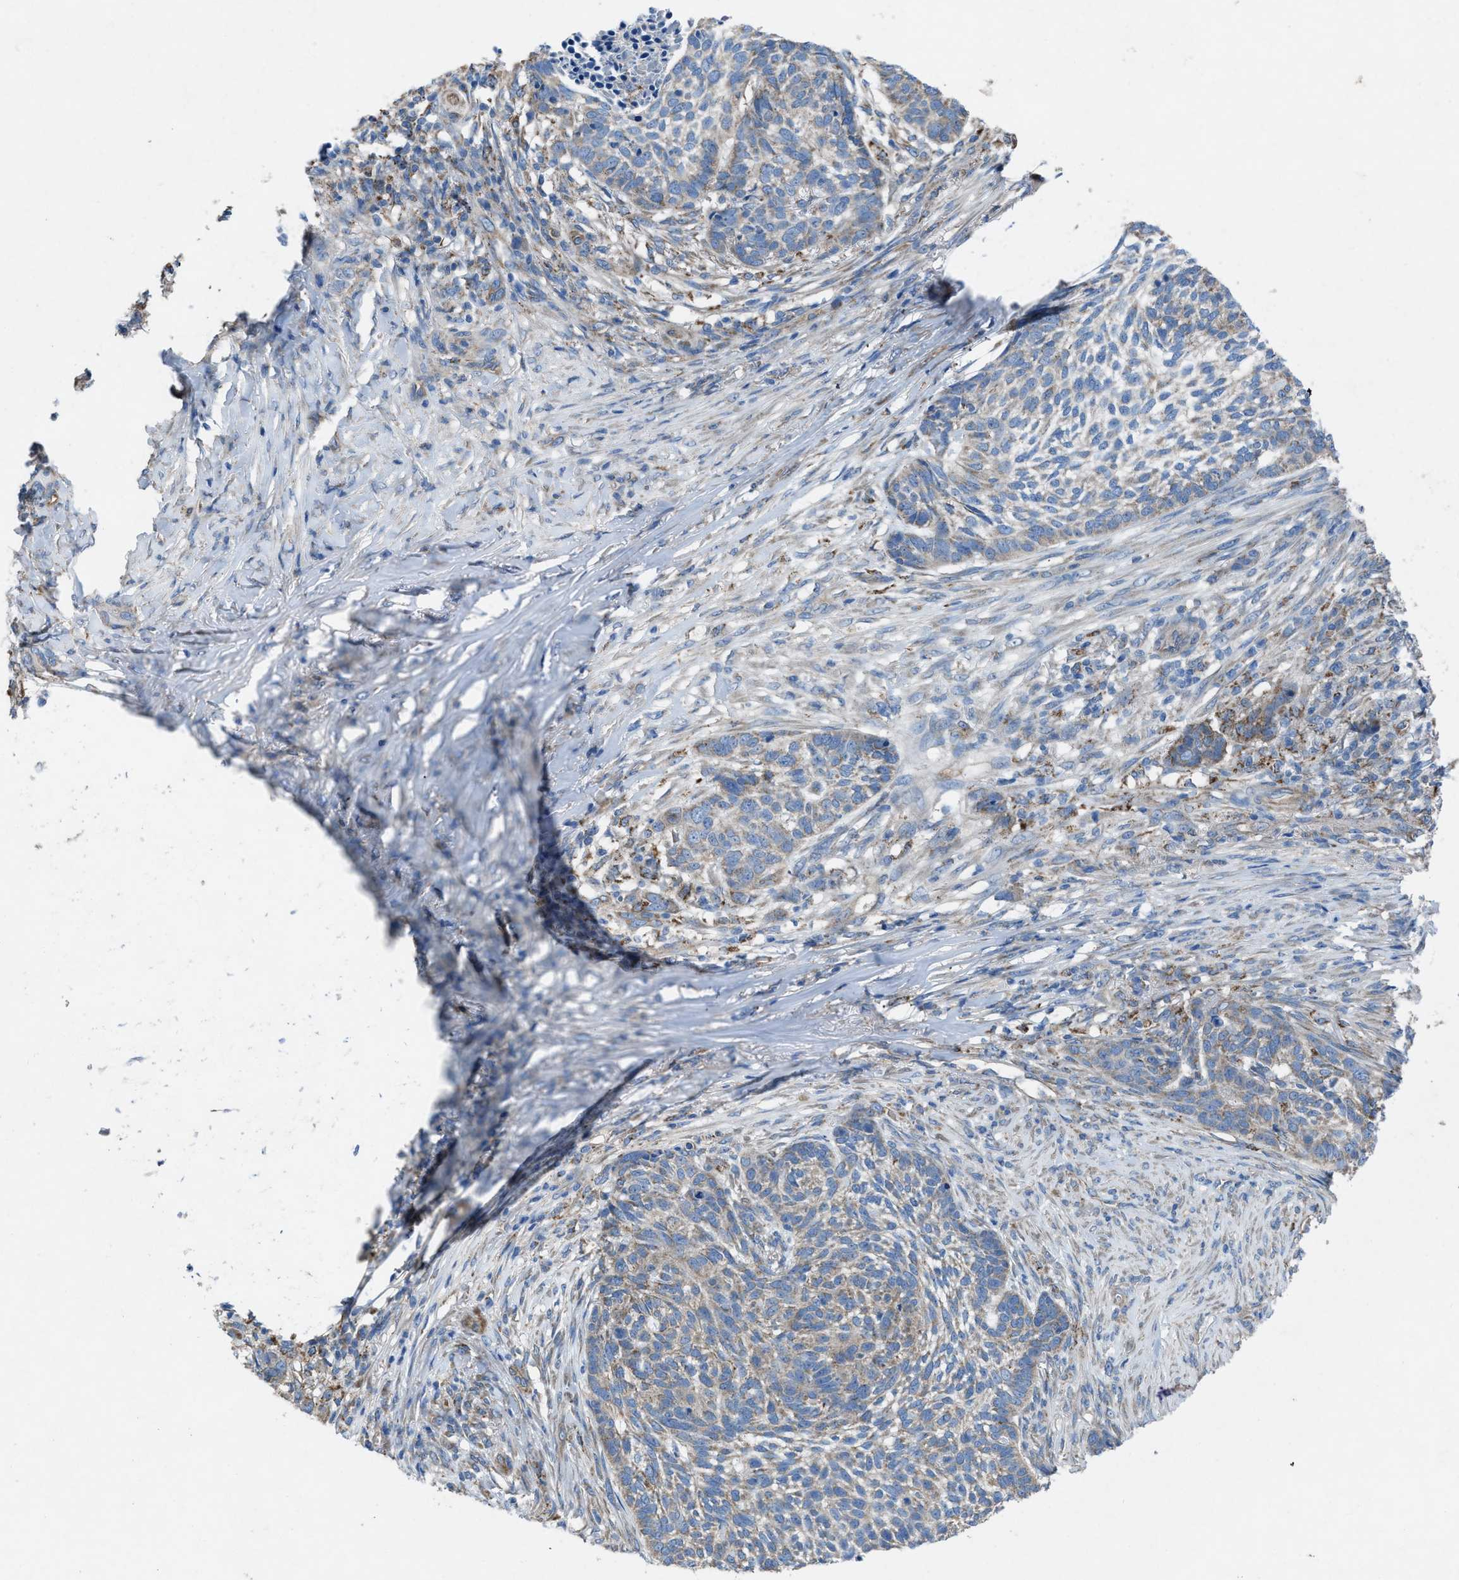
{"staining": {"intensity": "negative", "quantity": "none", "location": "none"}, "tissue": "skin cancer", "cell_type": "Tumor cells", "image_type": "cancer", "snomed": [{"axis": "morphology", "description": "Basal cell carcinoma"}, {"axis": "topography", "description": "Skin"}], "caption": "IHC of human skin cancer demonstrates no expression in tumor cells. The staining was performed using DAB (3,3'-diaminobenzidine) to visualize the protein expression in brown, while the nuclei were stained in blue with hematoxylin (Magnification: 20x).", "gene": "DOLPP1", "patient": {"sex": "male", "age": 85}}